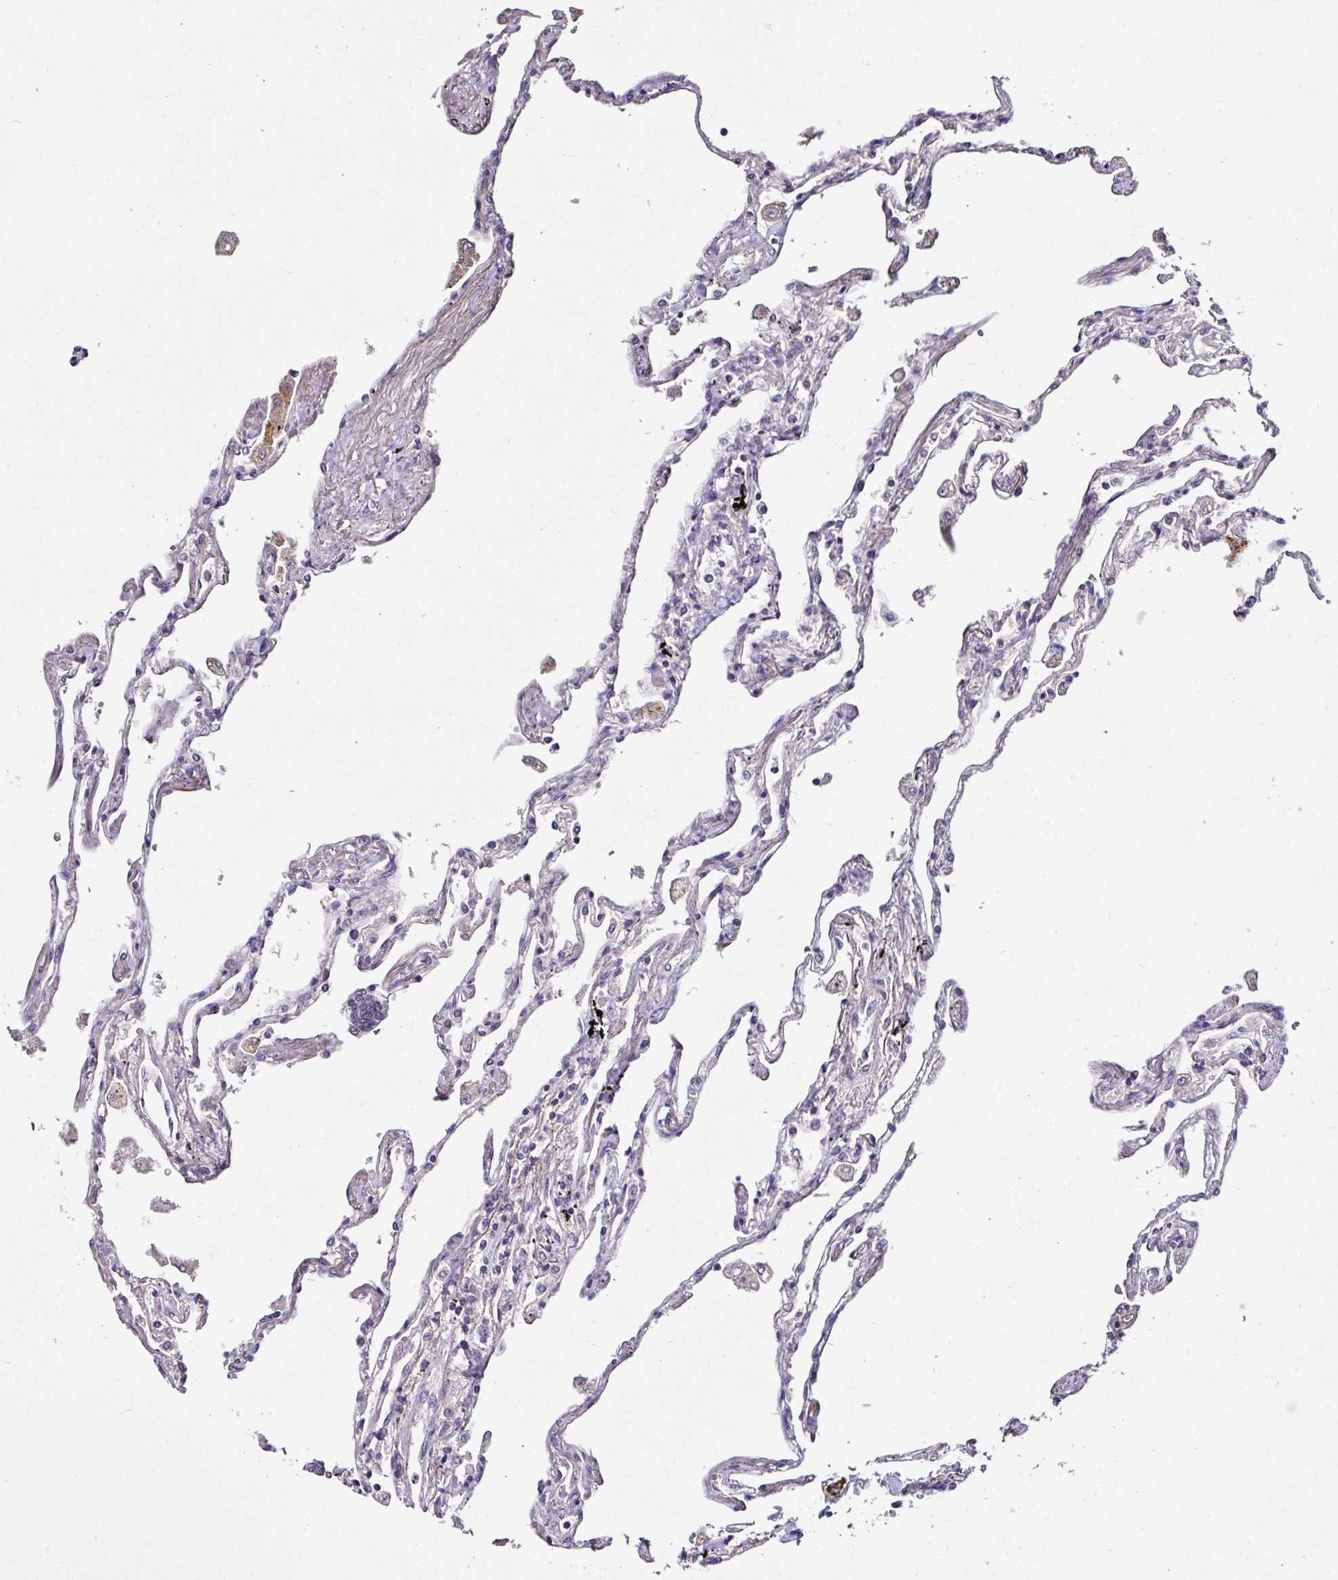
{"staining": {"intensity": "negative", "quantity": "none", "location": "none"}, "tissue": "lung", "cell_type": "Alveolar cells", "image_type": "normal", "snomed": [{"axis": "morphology", "description": "Normal tissue, NOS"}, {"axis": "topography", "description": "Lung"}], "caption": "Lung stained for a protein using IHC exhibits no staining alveolar cells.", "gene": "AEBP2", "patient": {"sex": "female", "age": 67}}